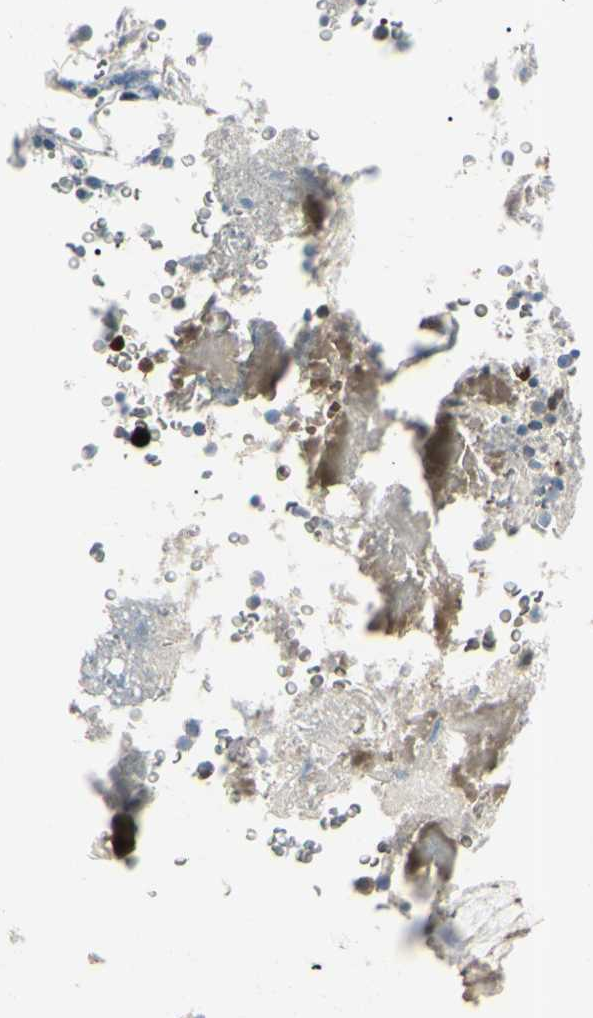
{"staining": {"intensity": "strong", "quantity": "<25%", "location": "nuclear"}, "tissue": "bone marrow", "cell_type": "Hematopoietic cells", "image_type": "normal", "snomed": [{"axis": "morphology", "description": "Normal tissue, NOS"}, {"axis": "topography", "description": "Bone marrow"}], "caption": "Protein staining by IHC displays strong nuclear positivity in about <25% of hematopoietic cells in normal bone marrow. (DAB IHC with brightfield microscopy, high magnification).", "gene": "AKR1C3", "patient": {"sex": "male"}}